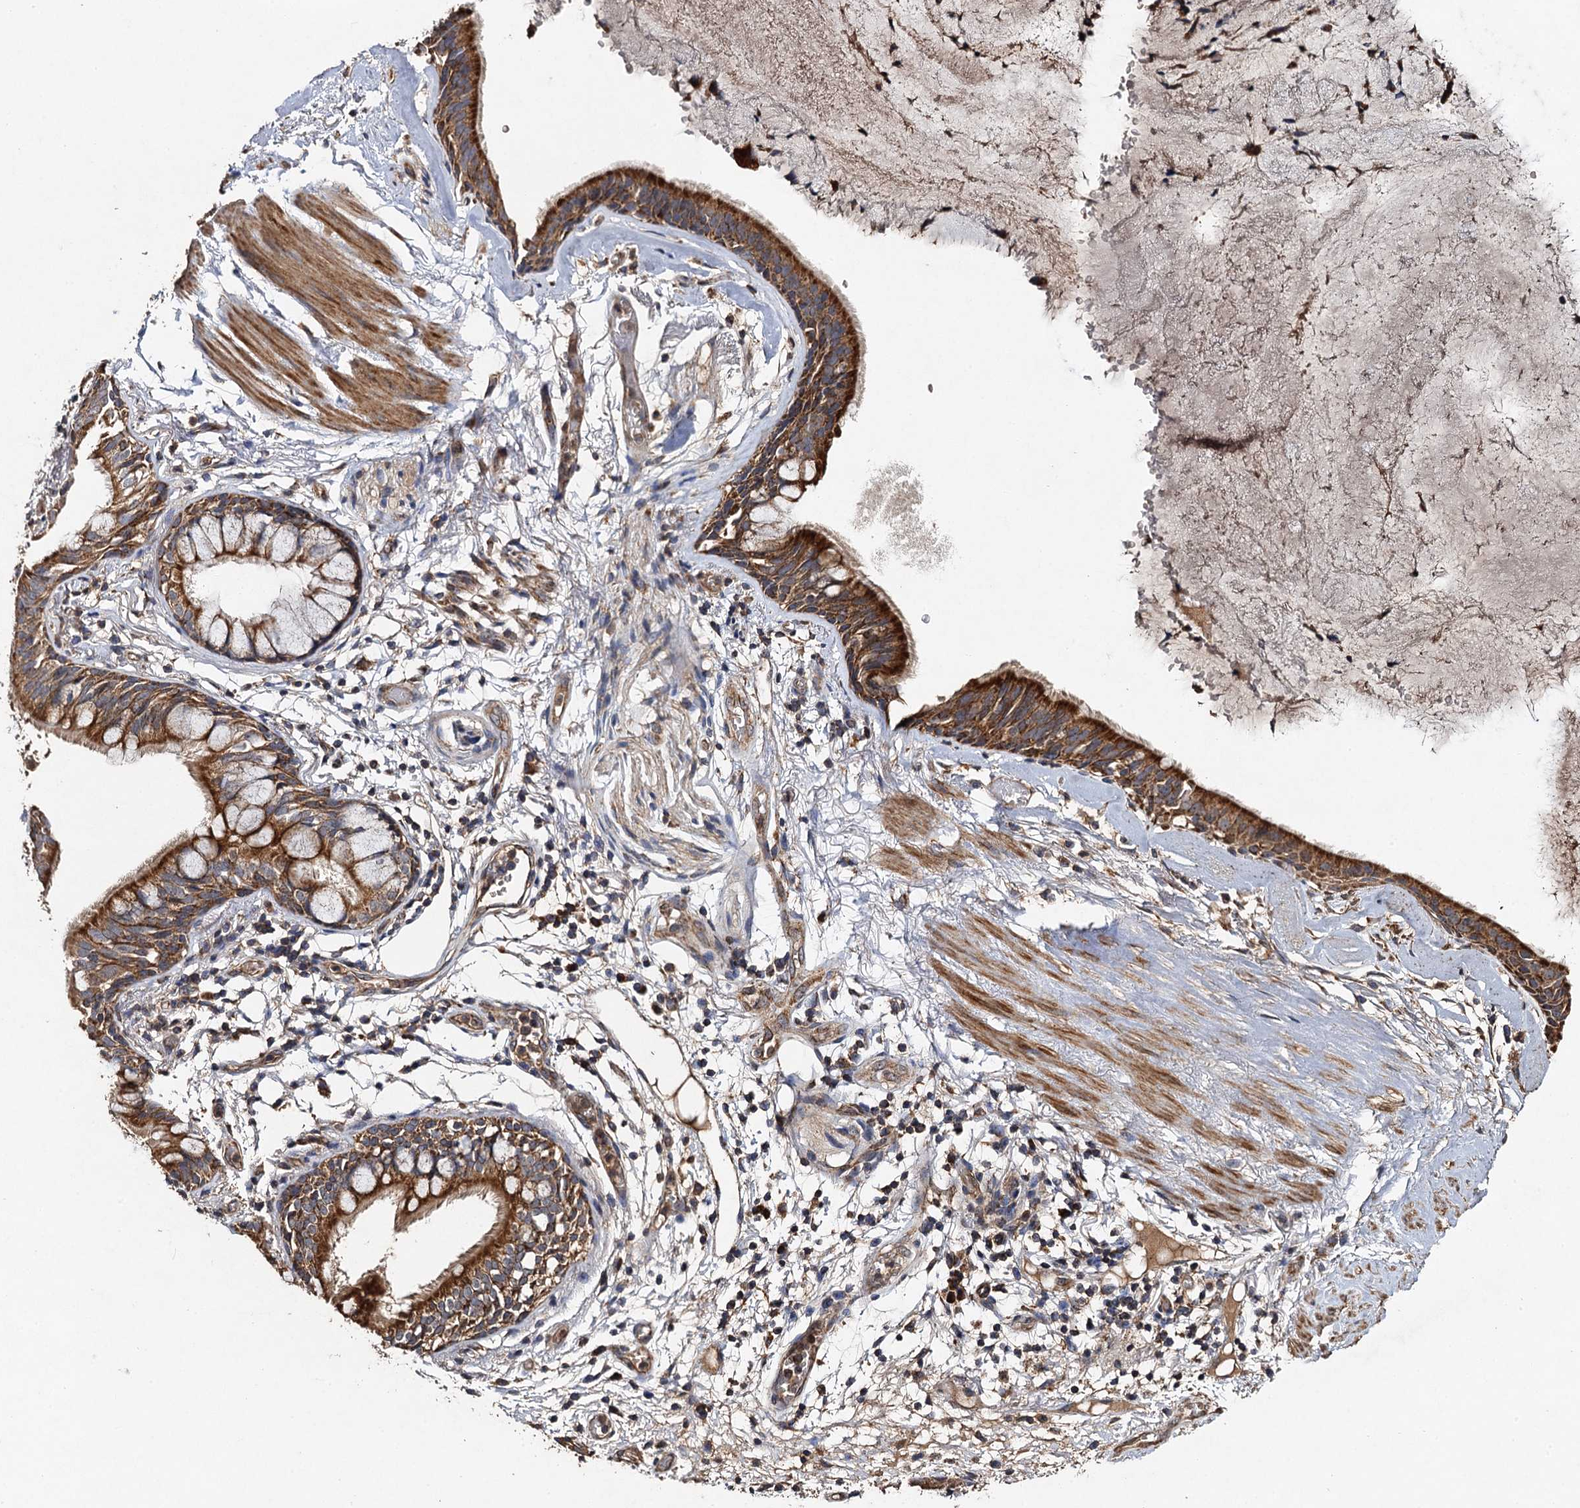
{"staining": {"intensity": "weak", "quantity": ">75%", "location": "cytoplasmic/membranous"}, "tissue": "adipose tissue", "cell_type": "Adipocytes", "image_type": "normal", "snomed": [{"axis": "morphology", "description": "Normal tissue, NOS"}, {"axis": "topography", "description": "Cartilage tissue"}], "caption": "Weak cytoplasmic/membranous protein positivity is appreciated in about >75% of adipocytes in adipose tissue.", "gene": "NDUFA13", "patient": {"sex": "female", "age": 63}}